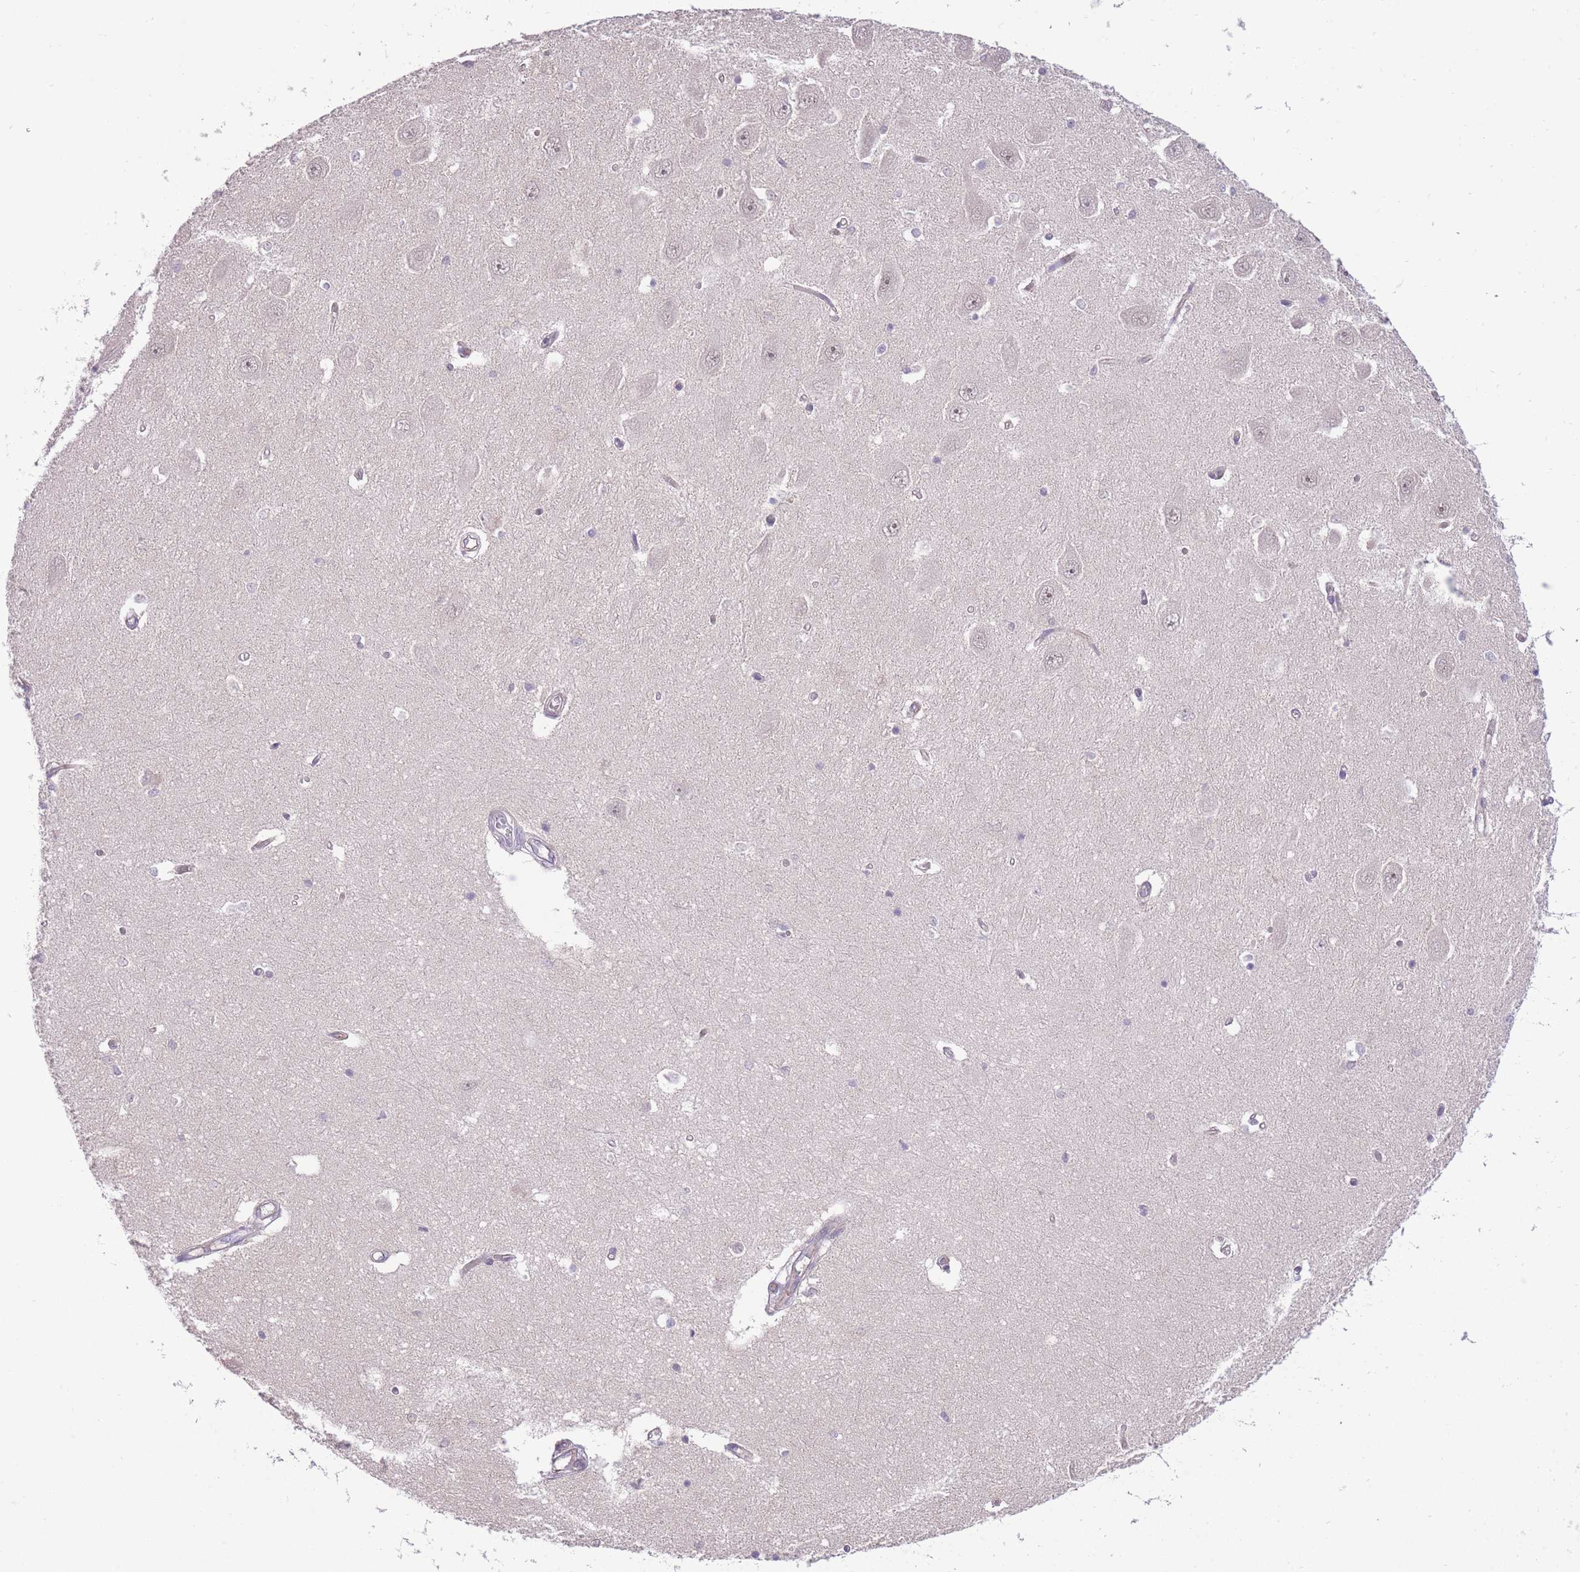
{"staining": {"intensity": "negative", "quantity": "none", "location": "none"}, "tissue": "hippocampus", "cell_type": "Glial cells", "image_type": "normal", "snomed": [{"axis": "morphology", "description": "Normal tissue, NOS"}, {"axis": "topography", "description": "Hippocampus"}], "caption": "Protein analysis of benign hippocampus reveals no significant expression in glial cells. (DAB (3,3'-diaminobenzidine) immunohistochemistry (IHC), high magnification).", "gene": "ELL", "patient": {"sex": "male", "age": 45}}